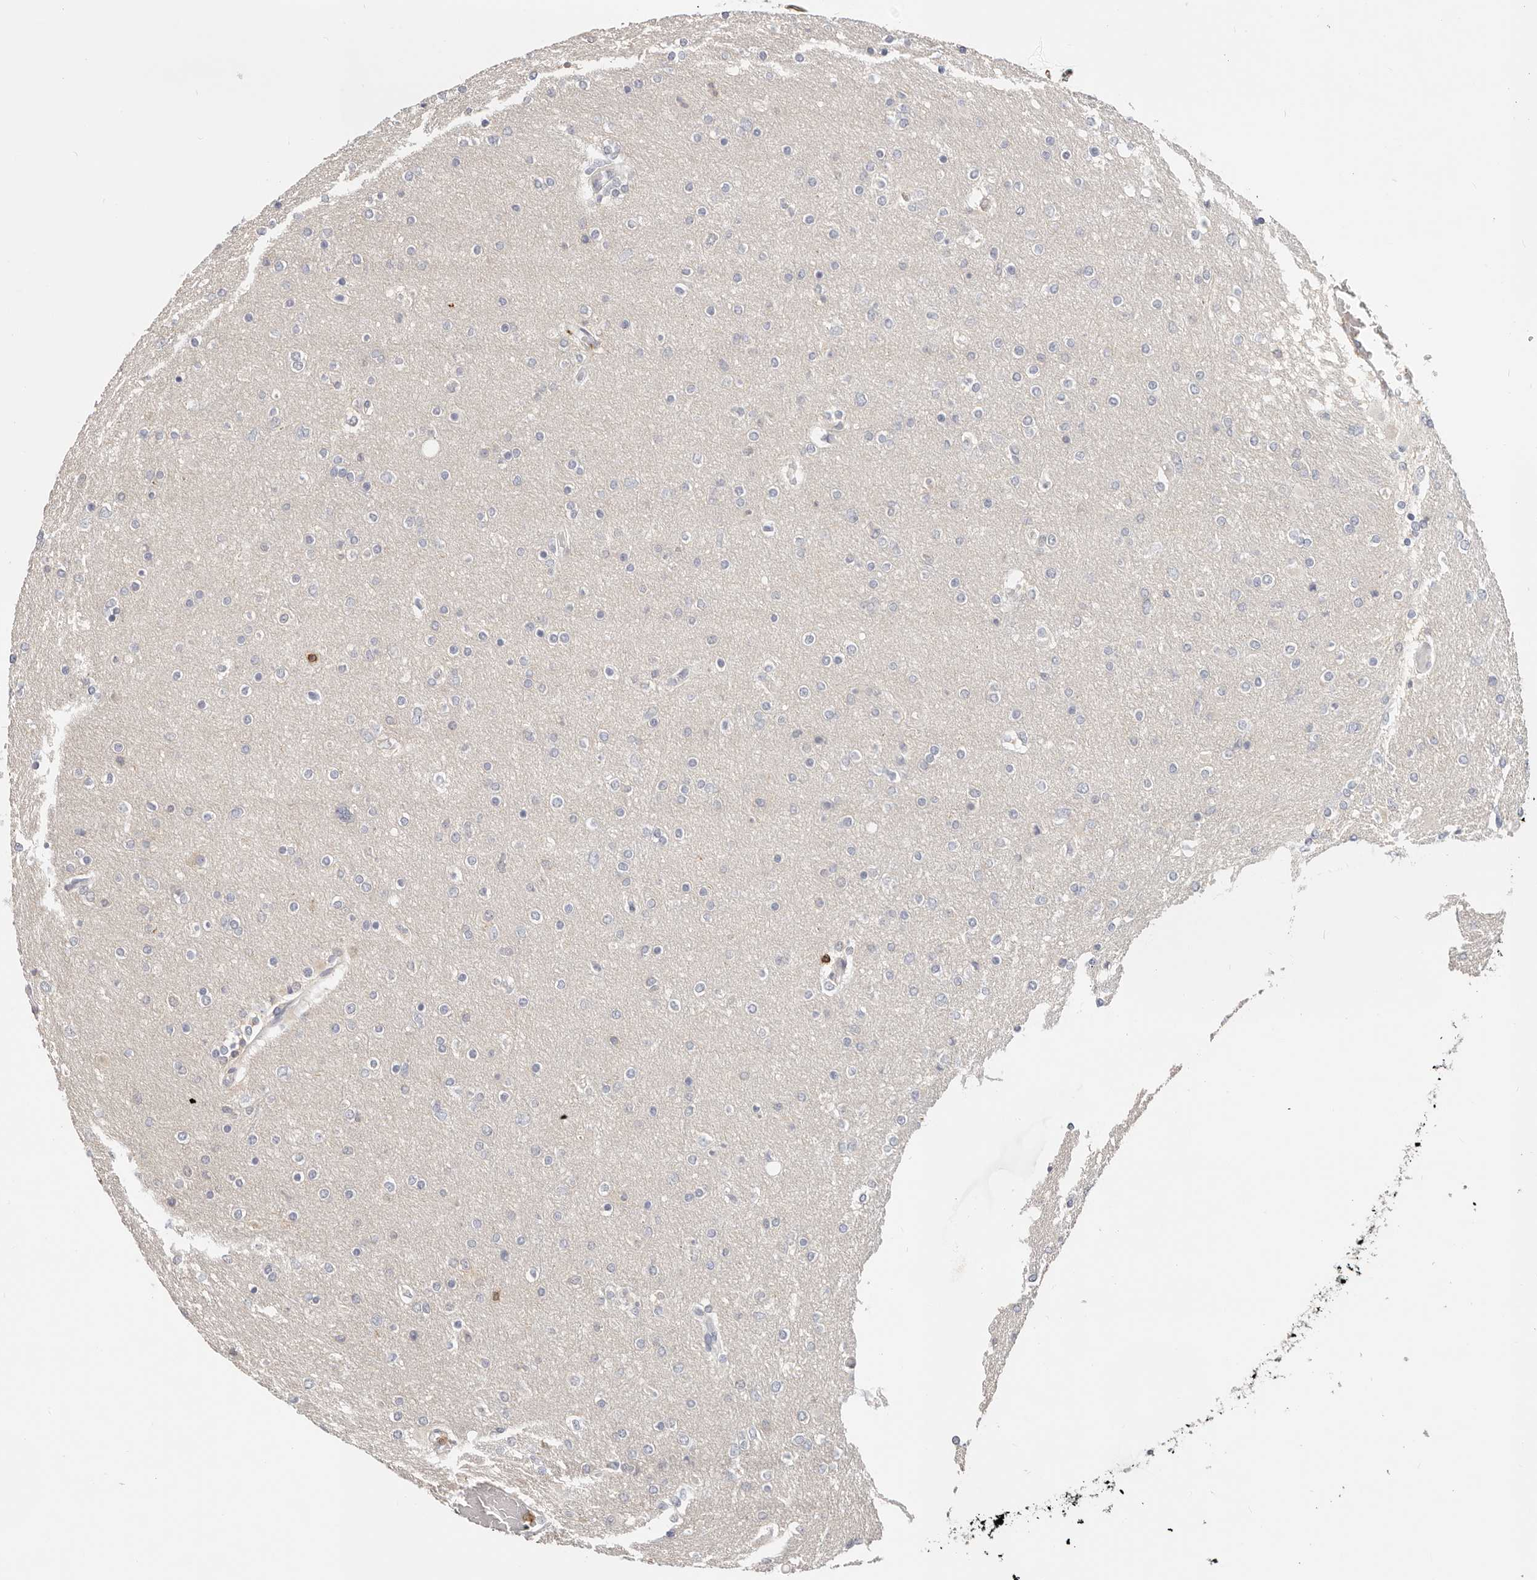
{"staining": {"intensity": "negative", "quantity": "none", "location": "none"}, "tissue": "glioma", "cell_type": "Tumor cells", "image_type": "cancer", "snomed": [{"axis": "morphology", "description": "Glioma, malignant, High grade"}, {"axis": "topography", "description": "Cerebral cortex"}], "caption": "Protein analysis of glioma exhibits no significant positivity in tumor cells.", "gene": "TMEM63B", "patient": {"sex": "female", "age": 36}}